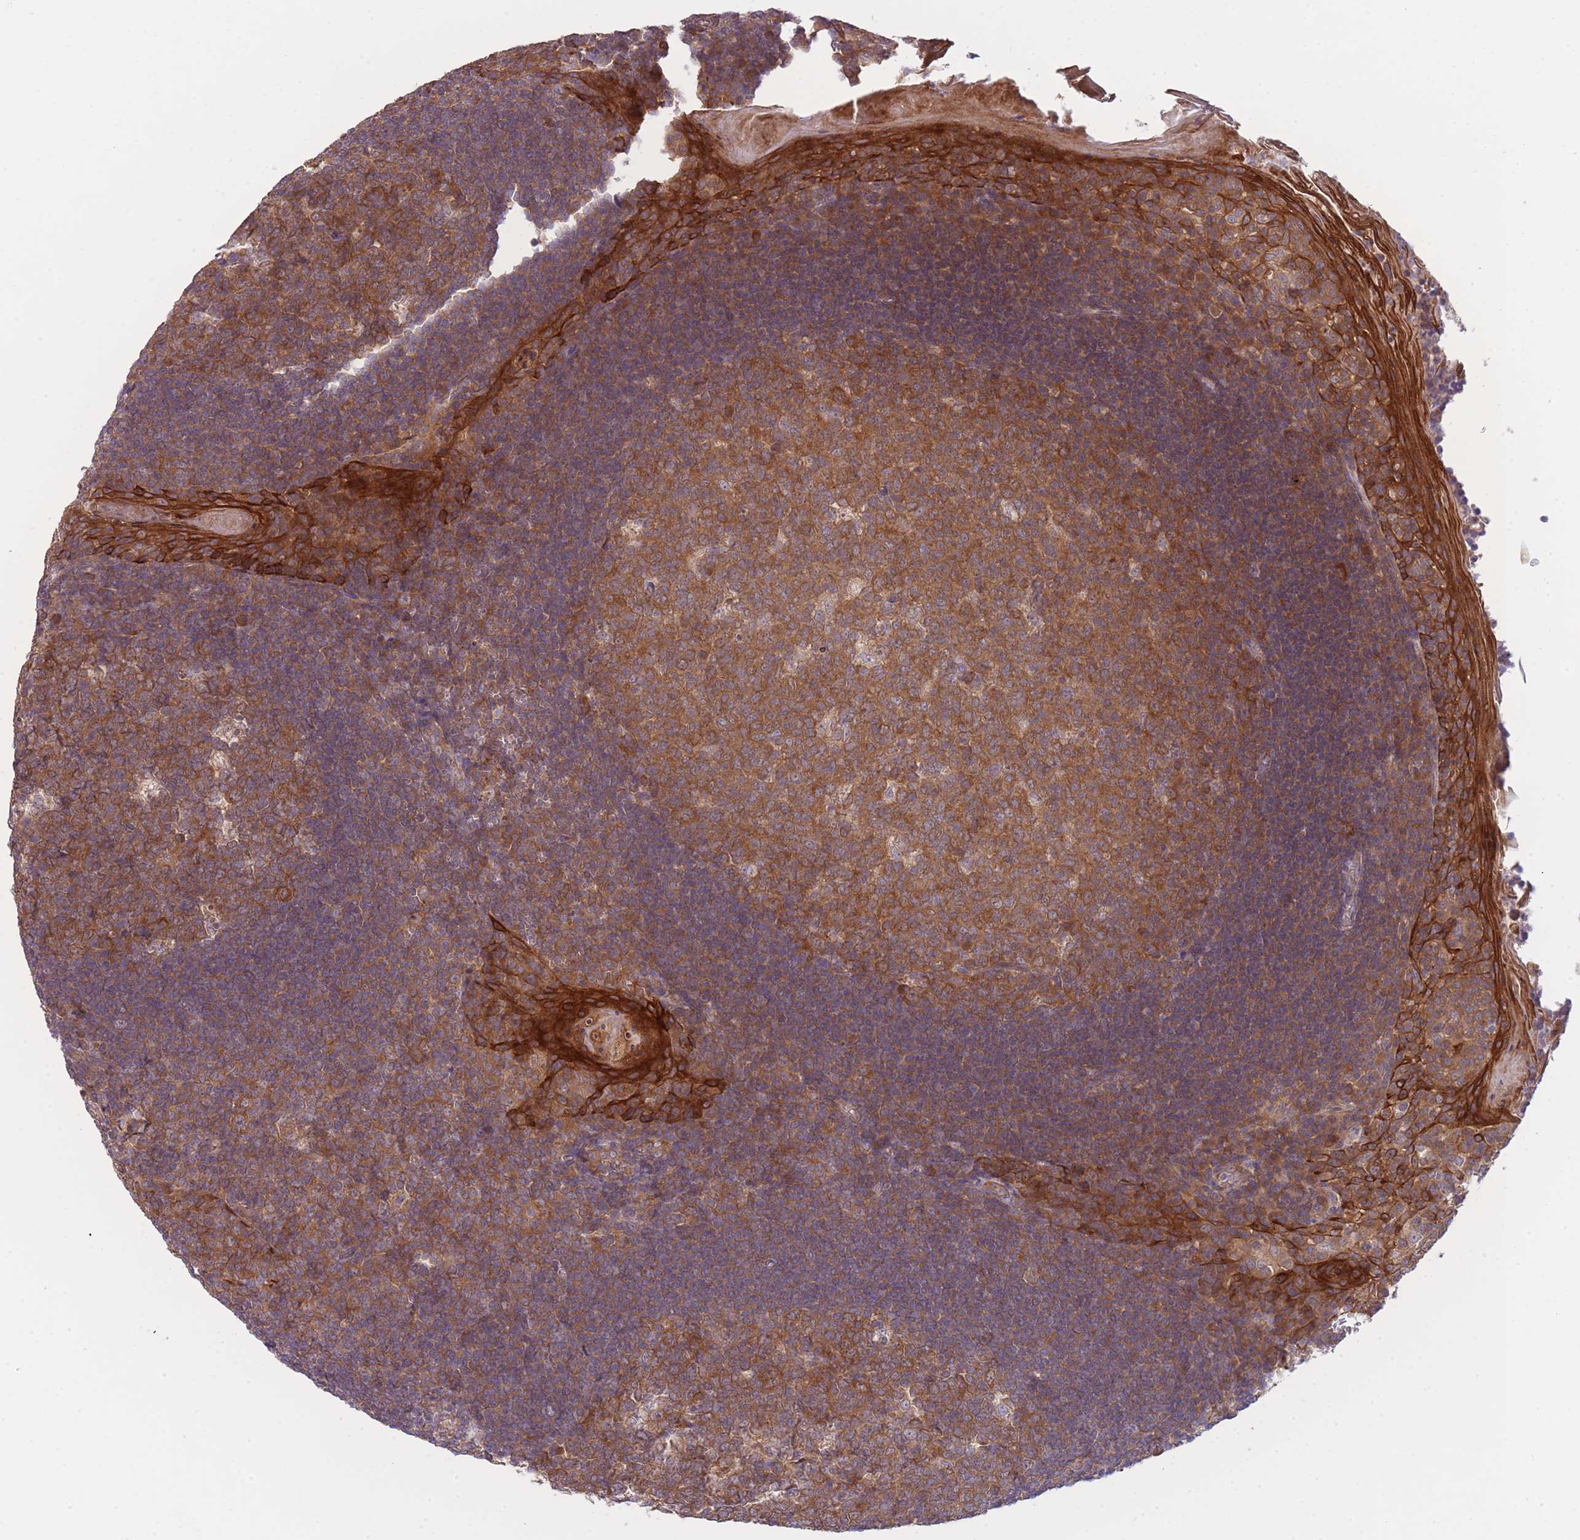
{"staining": {"intensity": "moderate", "quantity": ">75%", "location": "cytoplasmic/membranous"}, "tissue": "tonsil", "cell_type": "Germinal center cells", "image_type": "normal", "snomed": [{"axis": "morphology", "description": "Normal tissue, NOS"}, {"axis": "topography", "description": "Tonsil"}], "caption": "Immunohistochemistry (IHC) of benign human tonsil shows medium levels of moderate cytoplasmic/membranous expression in approximately >75% of germinal center cells.", "gene": "PFDN6", "patient": {"sex": "male", "age": 27}}